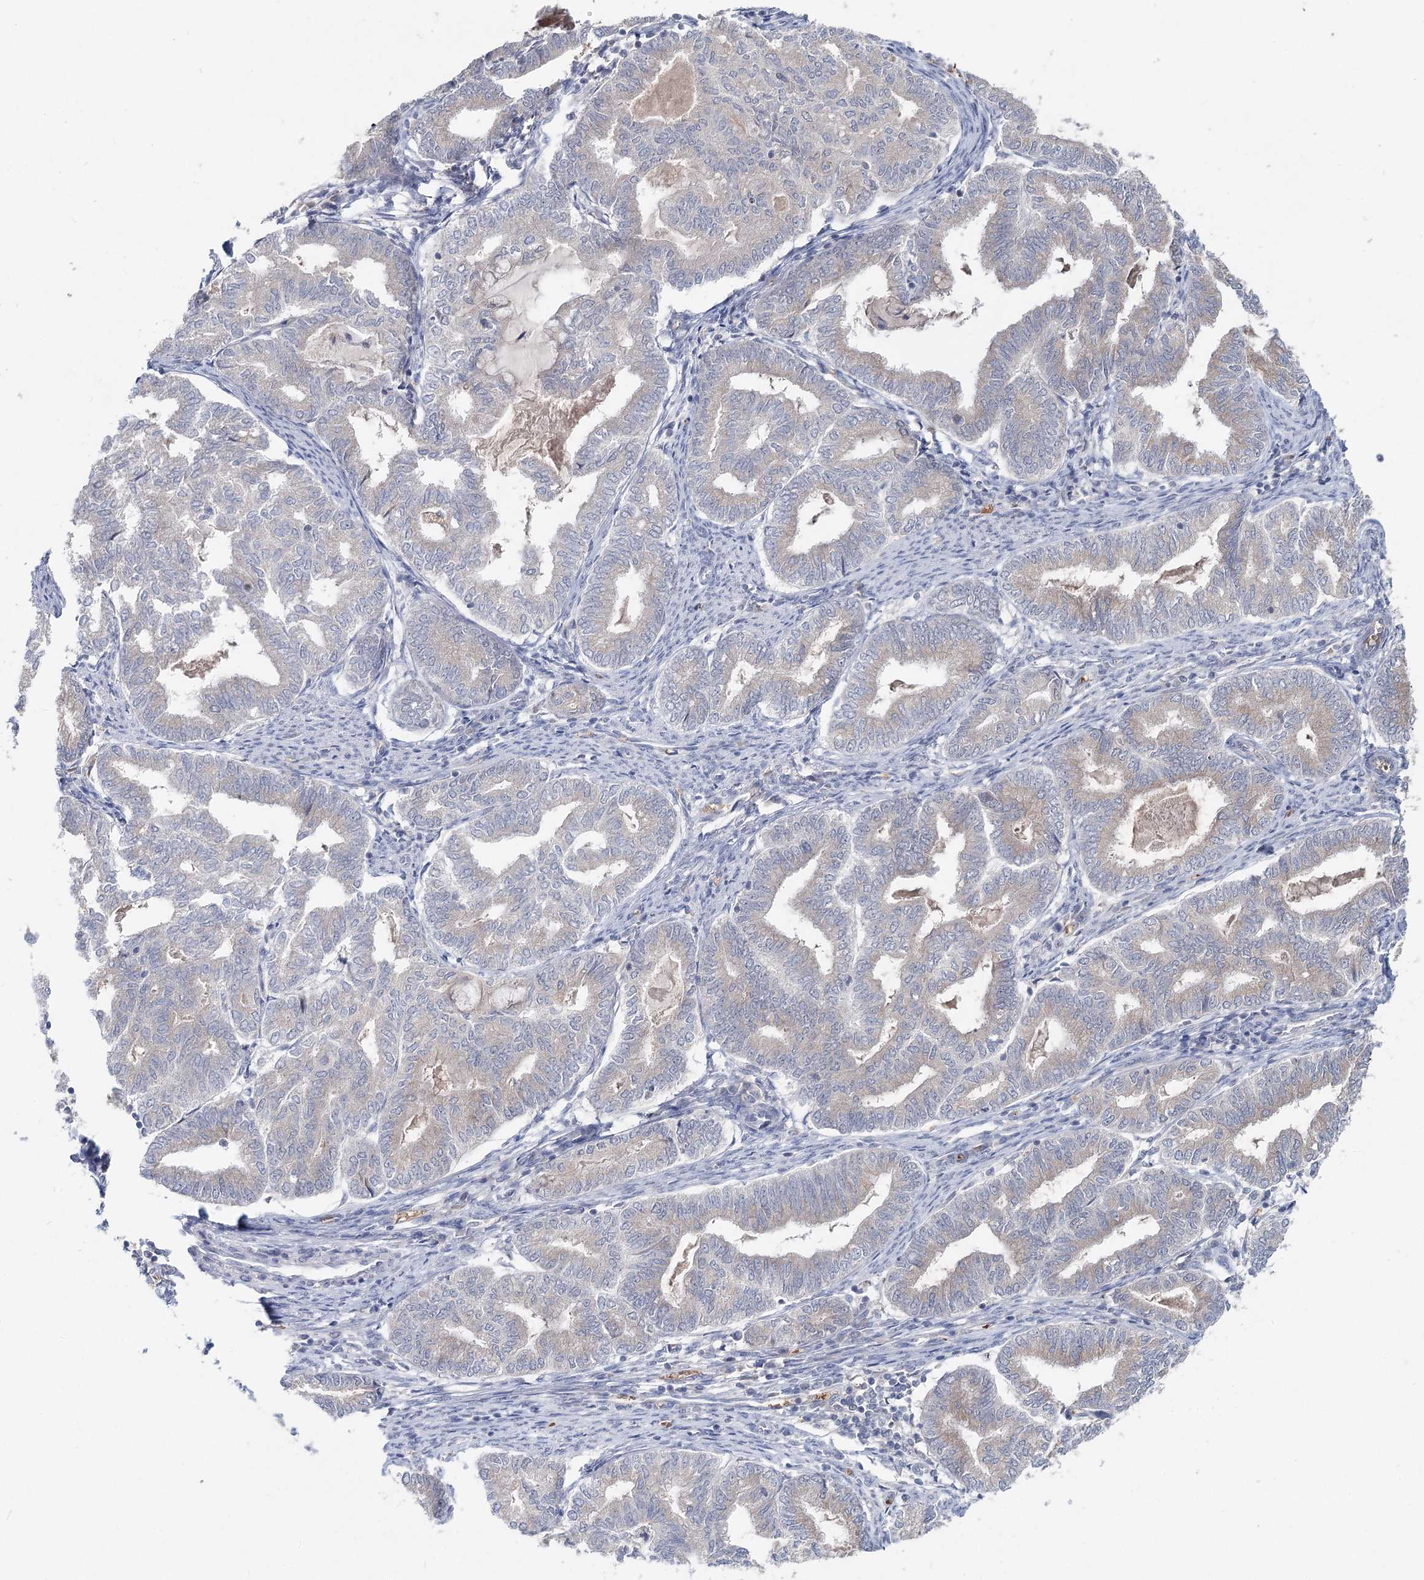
{"staining": {"intensity": "negative", "quantity": "none", "location": "none"}, "tissue": "endometrial cancer", "cell_type": "Tumor cells", "image_type": "cancer", "snomed": [{"axis": "morphology", "description": "Adenocarcinoma, NOS"}, {"axis": "topography", "description": "Endometrium"}], "caption": "Immunohistochemical staining of adenocarcinoma (endometrial) reveals no significant expression in tumor cells.", "gene": "FBXO7", "patient": {"sex": "female", "age": 79}}